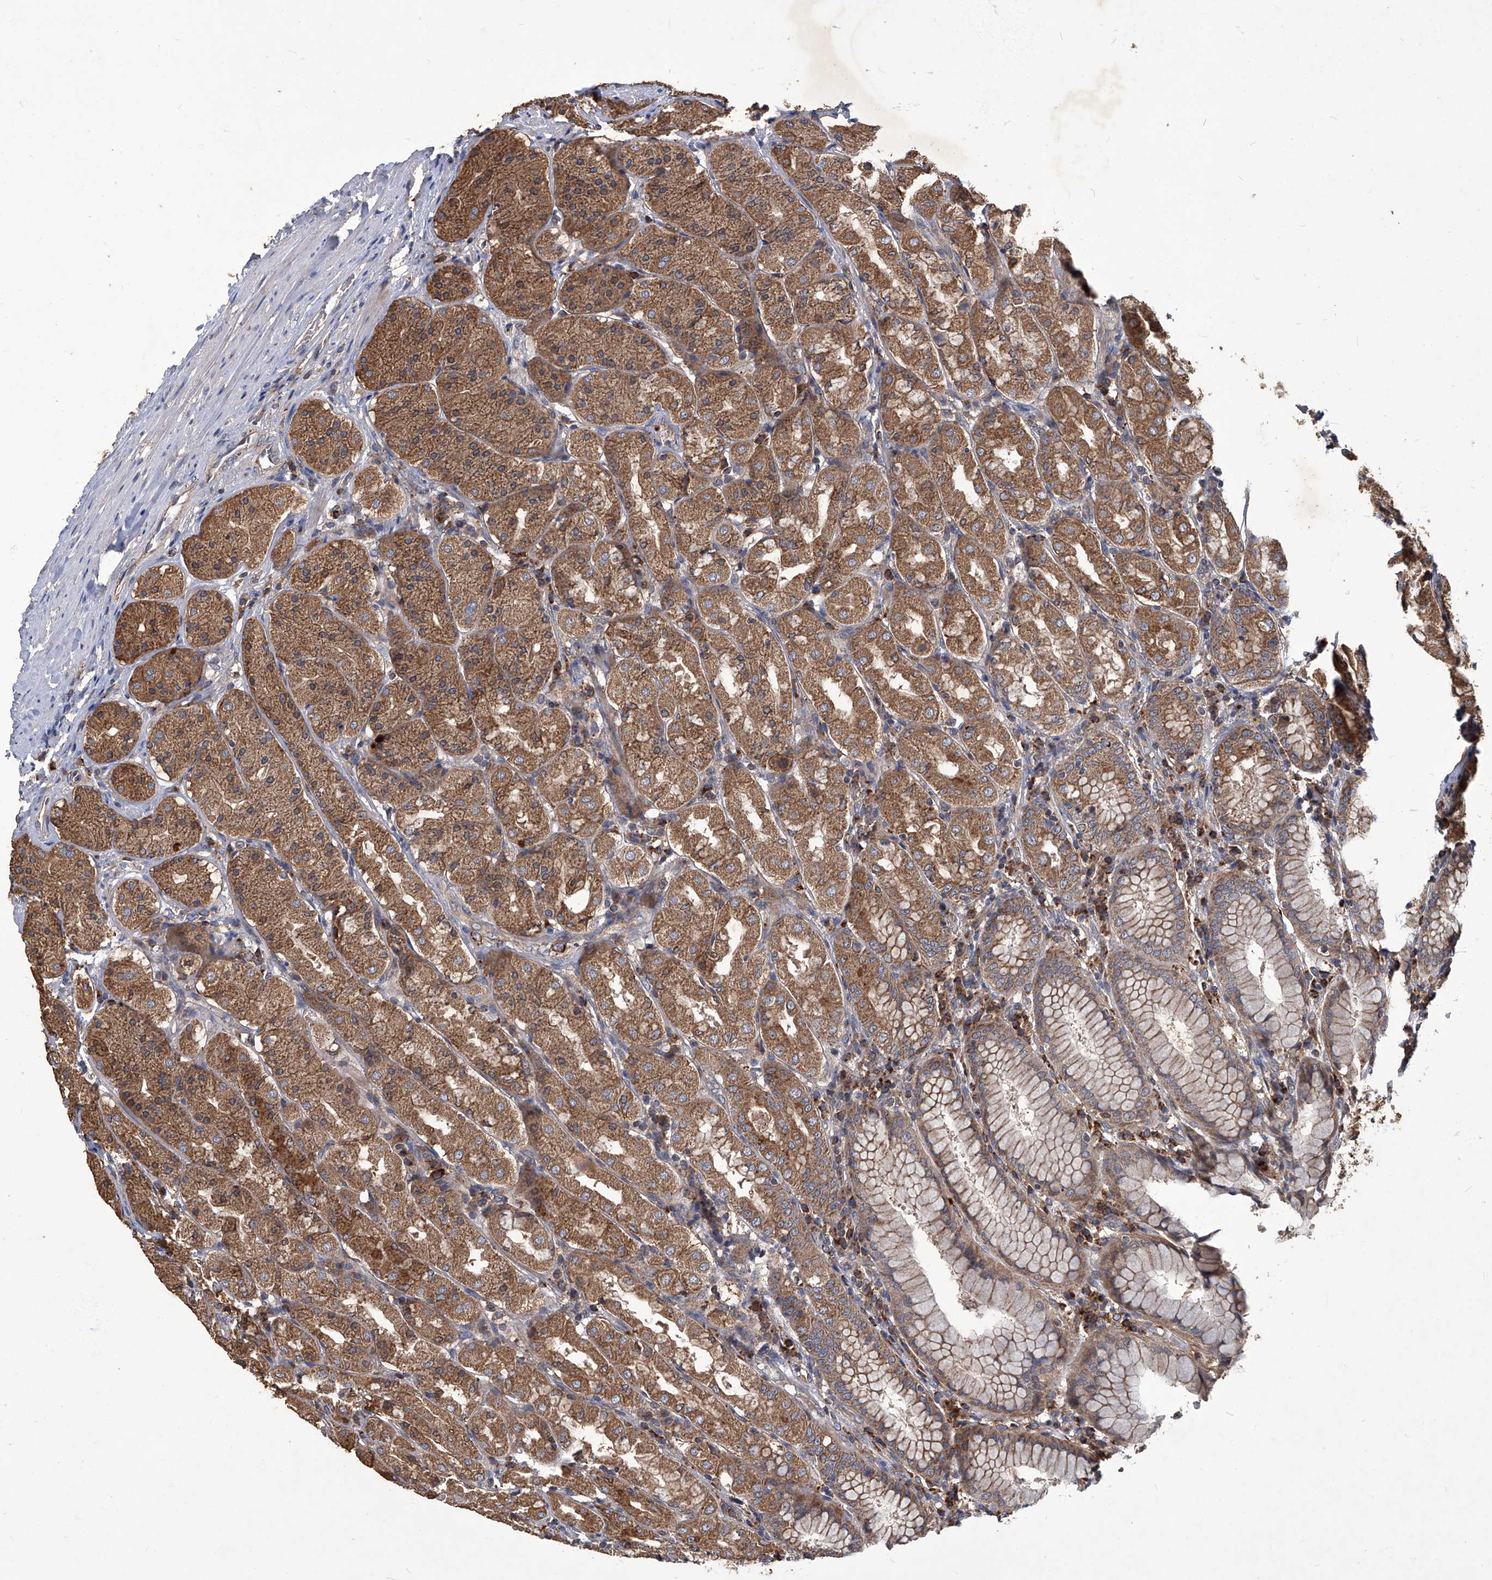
{"staining": {"intensity": "moderate", "quantity": ">75%", "location": "cytoplasmic/membranous"}, "tissue": "stomach", "cell_type": "Glandular cells", "image_type": "normal", "snomed": [{"axis": "morphology", "description": "Normal tissue, NOS"}, {"axis": "topography", "description": "Stomach"}, {"axis": "topography", "description": "Stomach, lower"}], "caption": "Moderate cytoplasmic/membranous expression is present in about >75% of glandular cells in unremarkable stomach. (Stains: DAB in brown, nuclei in blue, Microscopy: brightfield microscopy at high magnification).", "gene": "TNFRSF13B", "patient": {"sex": "female", "age": 56}}